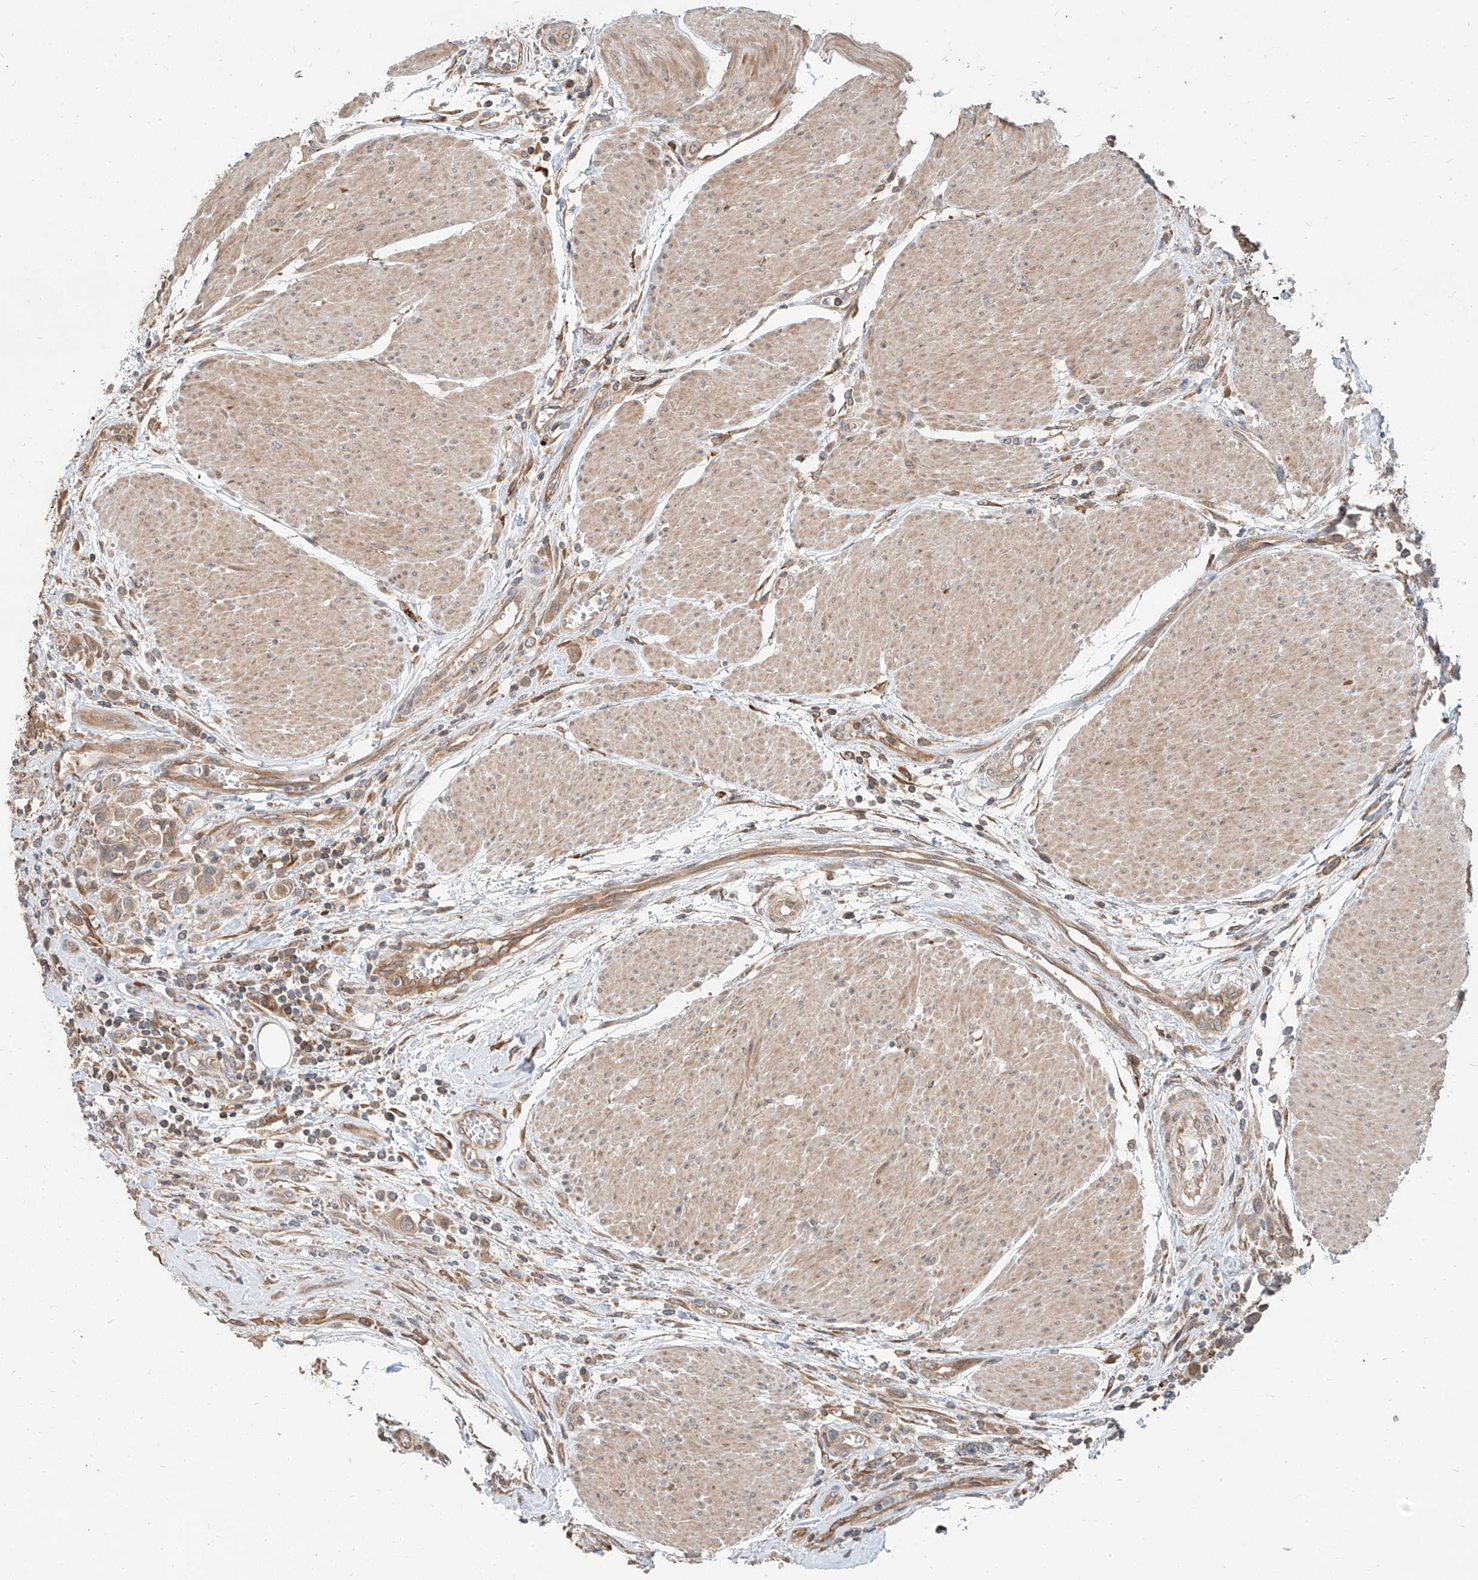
{"staining": {"intensity": "weak", "quantity": ">75%", "location": "cytoplasmic/membranous"}, "tissue": "urothelial cancer", "cell_type": "Tumor cells", "image_type": "cancer", "snomed": [{"axis": "morphology", "description": "Urothelial carcinoma, High grade"}, {"axis": "topography", "description": "Urinary bladder"}], "caption": "High-power microscopy captured an IHC image of urothelial cancer, revealing weak cytoplasmic/membranous positivity in about >75% of tumor cells. Nuclei are stained in blue.", "gene": "STX19", "patient": {"sex": "male", "age": 50}}